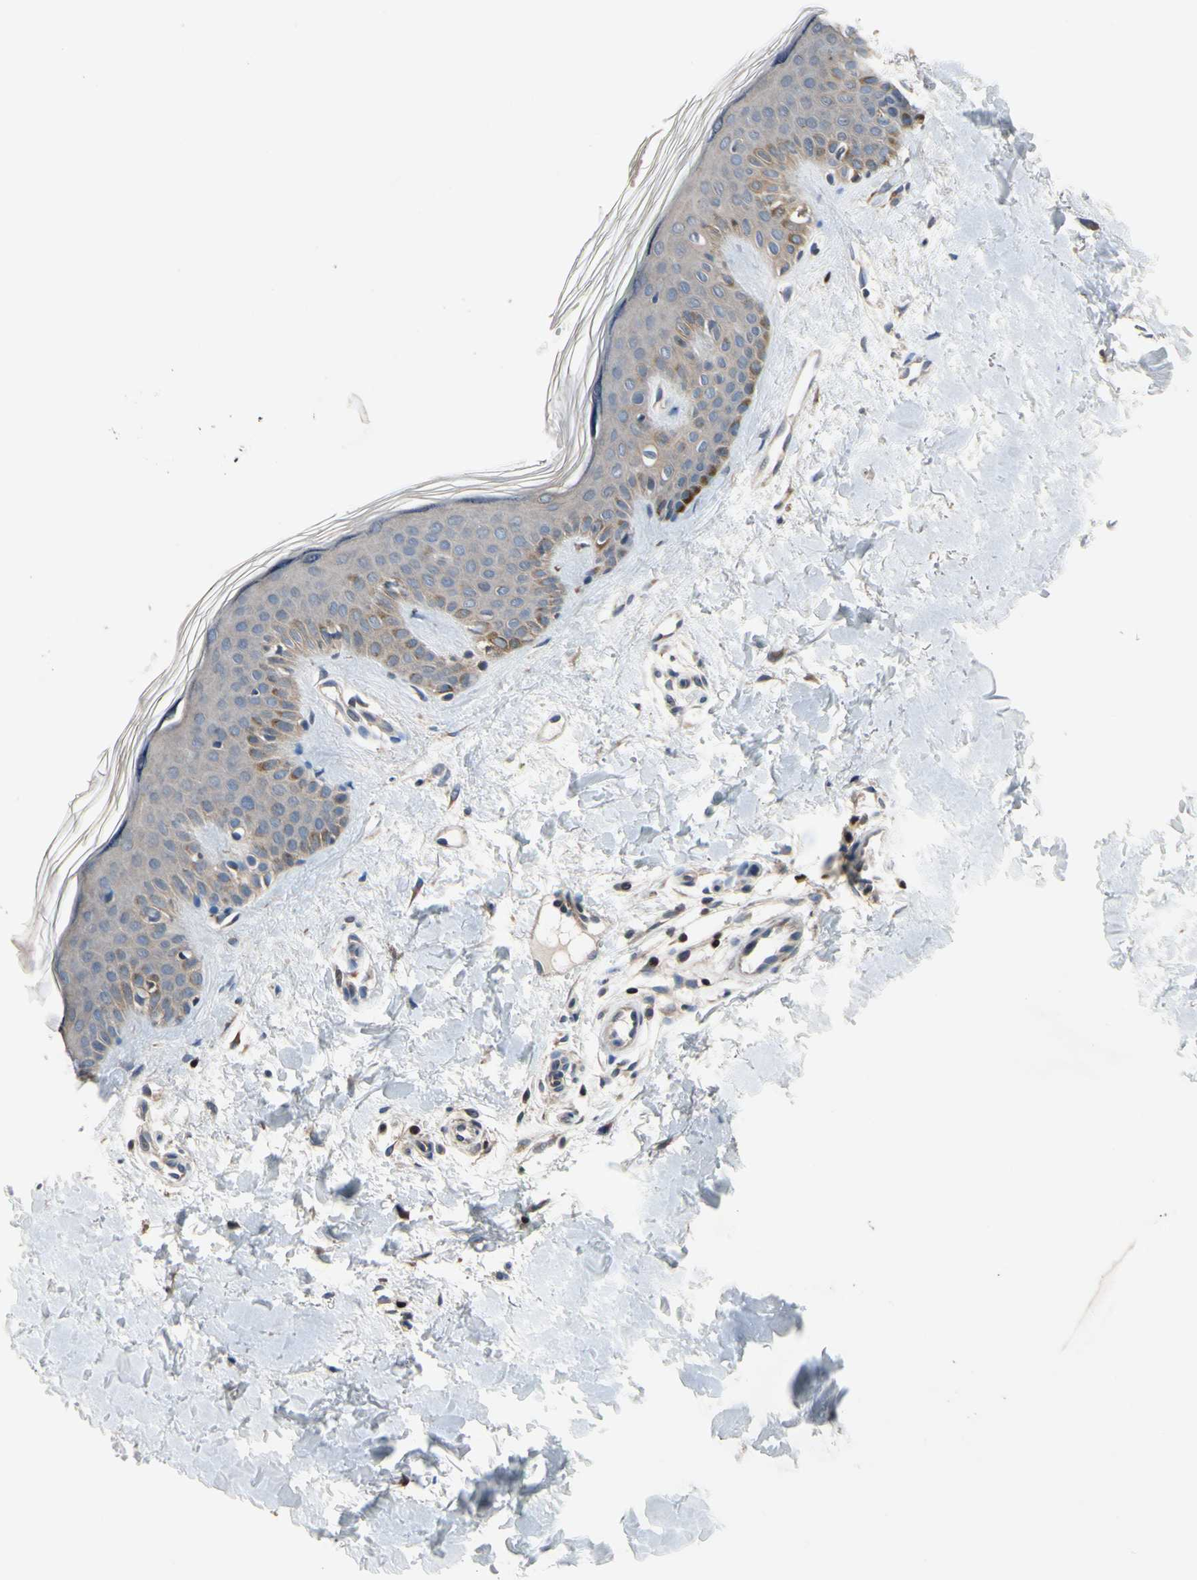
{"staining": {"intensity": "negative", "quantity": "none", "location": "none"}, "tissue": "skin", "cell_type": "Fibroblasts", "image_type": "normal", "snomed": [{"axis": "morphology", "description": "Normal tissue, NOS"}, {"axis": "topography", "description": "Skin"}], "caption": "Immunohistochemistry of unremarkable skin displays no positivity in fibroblasts.", "gene": "TBX21", "patient": {"sex": "male", "age": 67}}